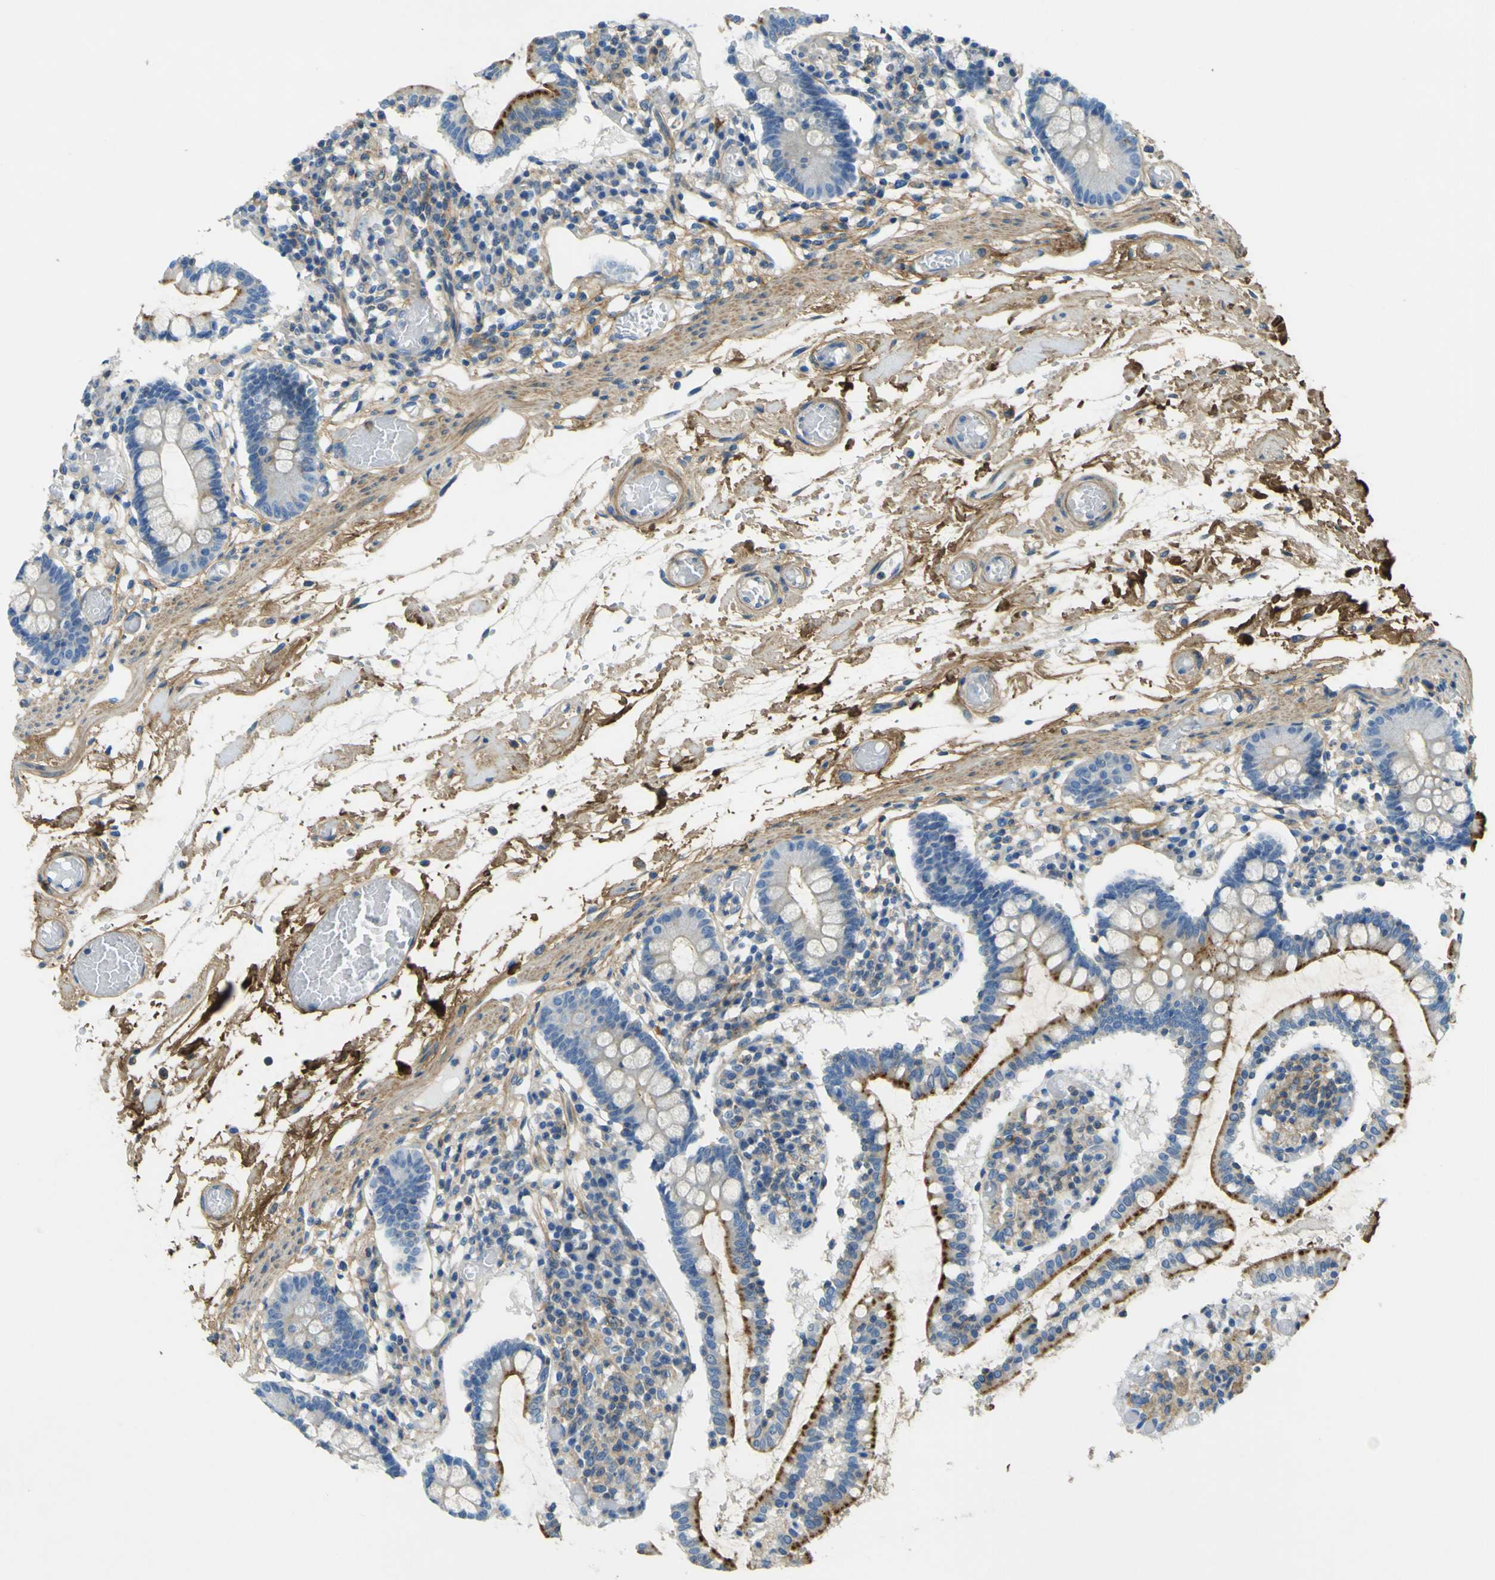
{"staining": {"intensity": "moderate", "quantity": ">75%", "location": "cytoplasmic/membranous"}, "tissue": "small intestine", "cell_type": "Glandular cells", "image_type": "normal", "snomed": [{"axis": "morphology", "description": "Normal tissue, NOS"}, {"axis": "topography", "description": "Small intestine"}], "caption": "Glandular cells exhibit medium levels of moderate cytoplasmic/membranous expression in approximately >75% of cells in unremarkable human small intestine.", "gene": "OGN", "patient": {"sex": "female", "age": 61}}